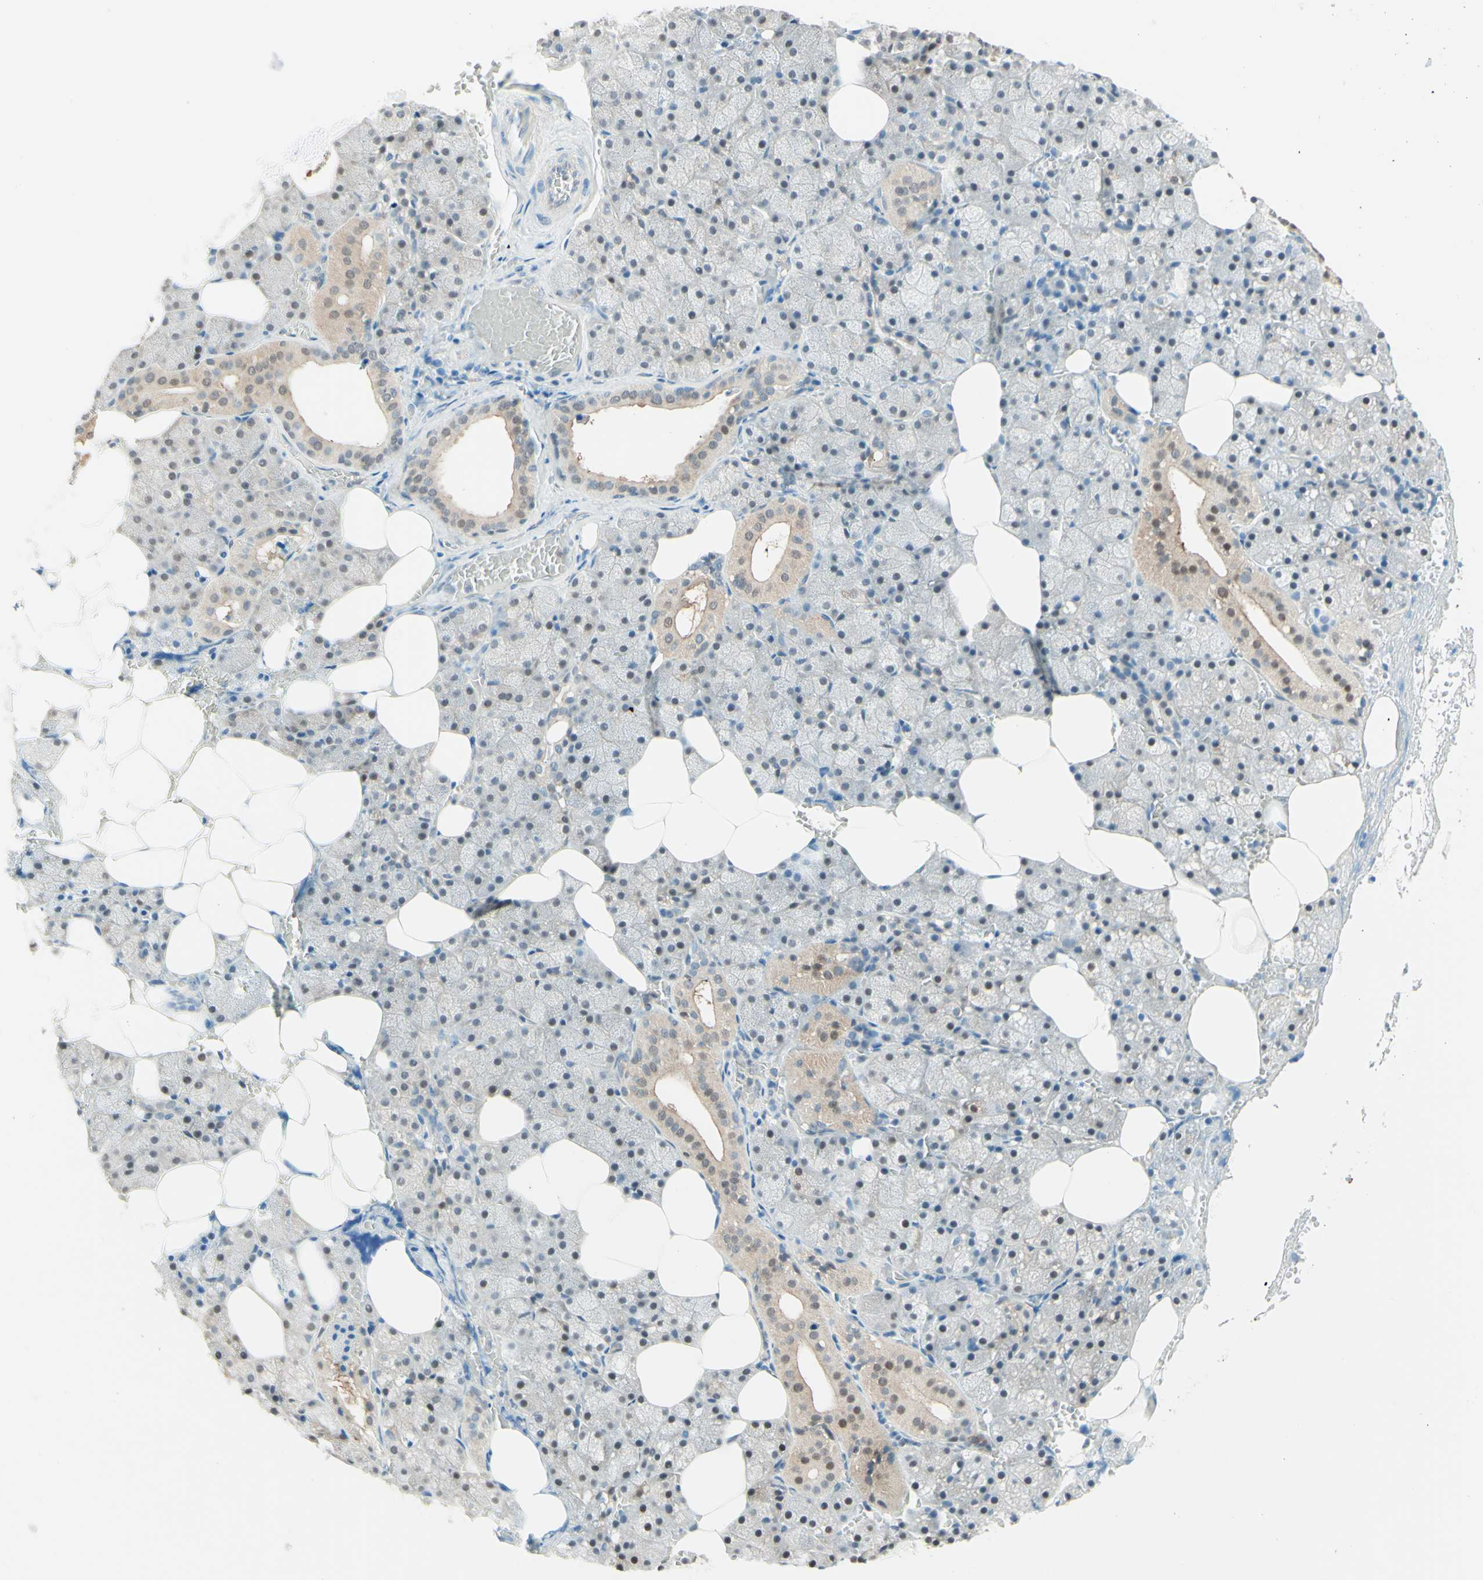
{"staining": {"intensity": "weak", "quantity": "<25%", "location": "cytoplasmic/membranous,nuclear"}, "tissue": "salivary gland", "cell_type": "Glandular cells", "image_type": "normal", "snomed": [{"axis": "morphology", "description": "Normal tissue, NOS"}, {"axis": "topography", "description": "Salivary gland"}], "caption": "DAB (3,3'-diaminobenzidine) immunohistochemical staining of normal human salivary gland reveals no significant staining in glandular cells.", "gene": "UPK3B", "patient": {"sex": "male", "age": 62}}